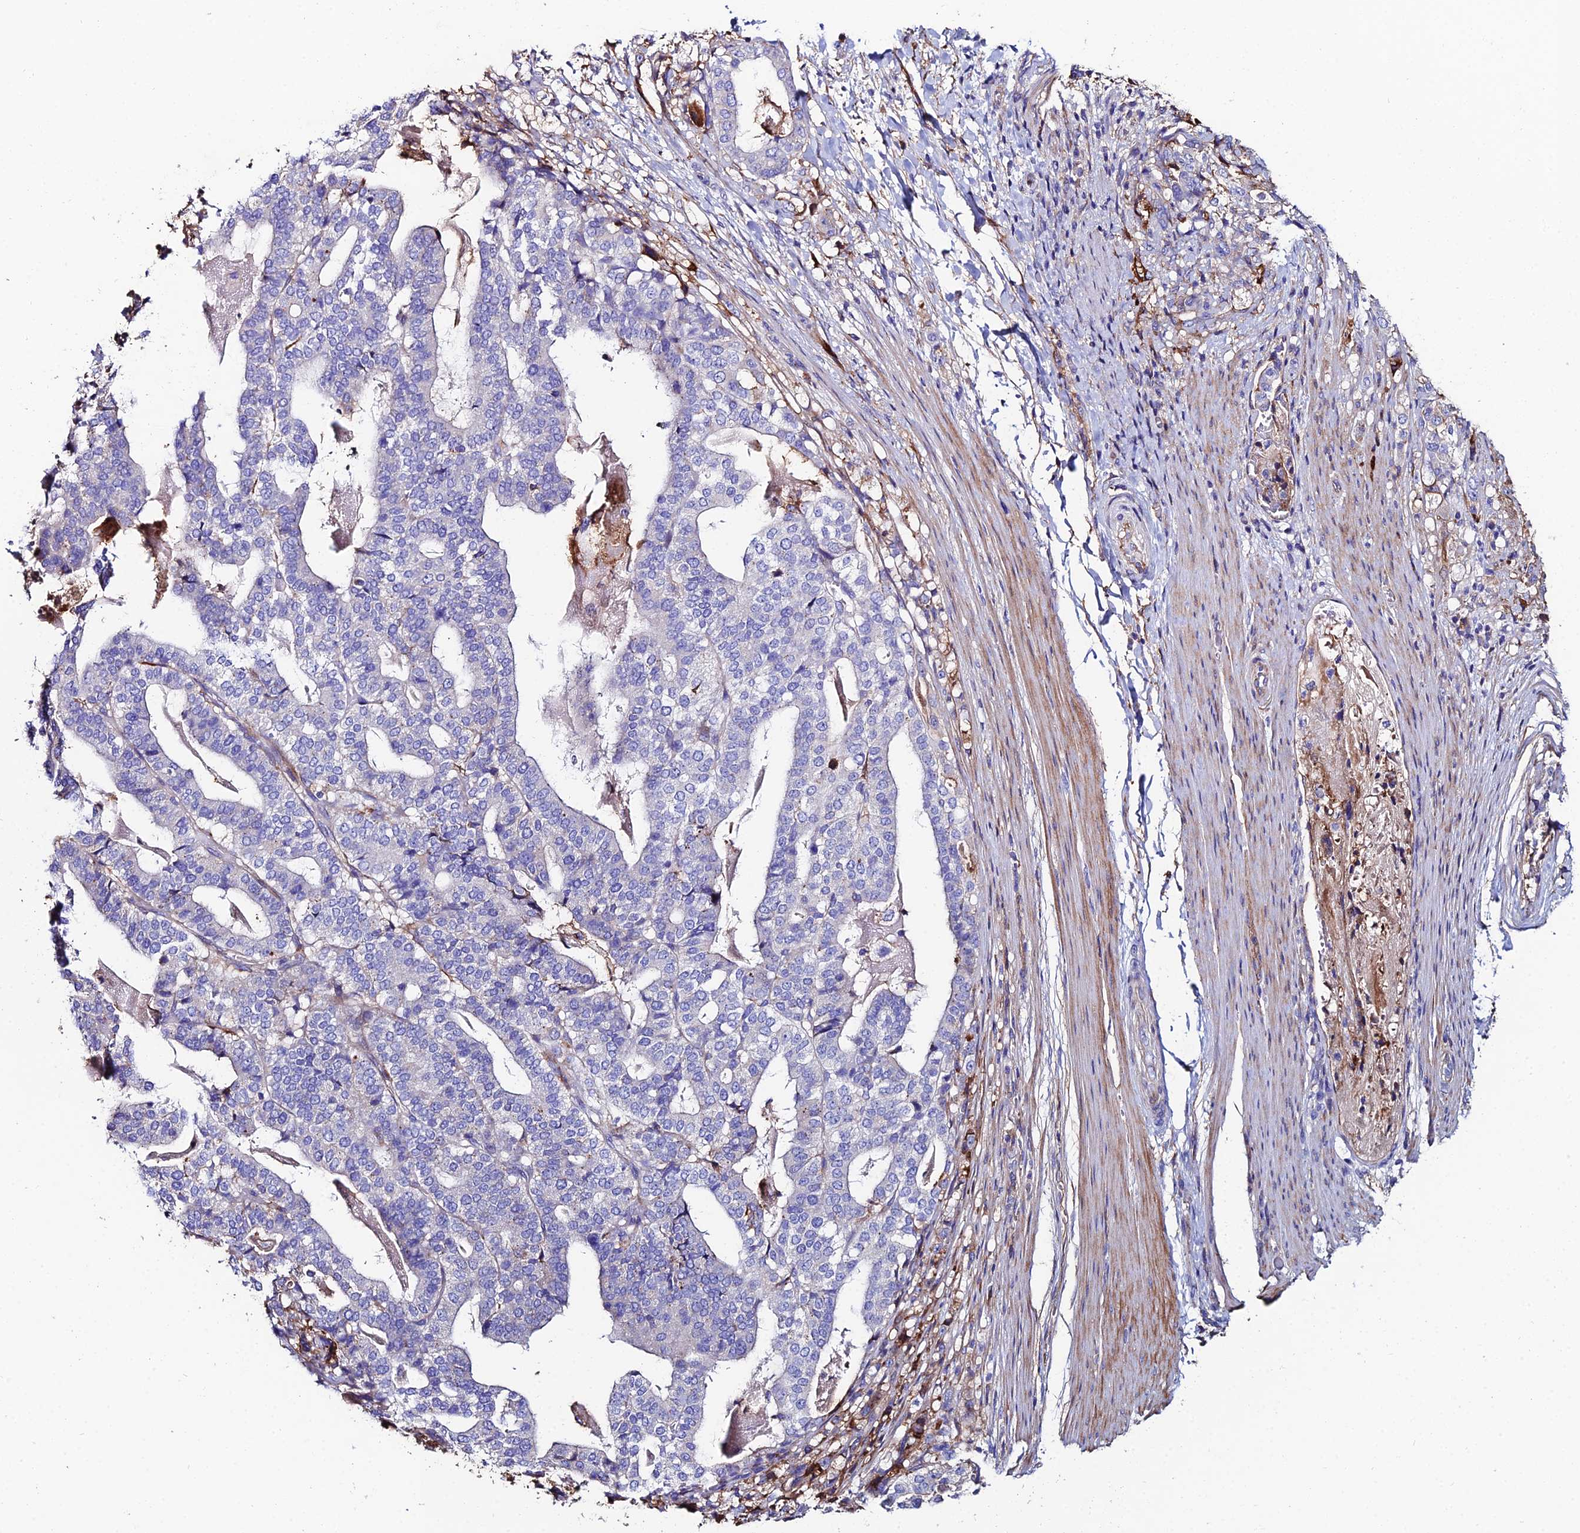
{"staining": {"intensity": "moderate", "quantity": "<25%", "location": "cytoplasmic/membranous"}, "tissue": "stomach cancer", "cell_type": "Tumor cells", "image_type": "cancer", "snomed": [{"axis": "morphology", "description": "Adenocarcinoma, NOS"}, {"axis": "topography", "description": "Stomach"}], "caption": "This image displays stomach cancer (adenocarcinoma) stained with immunohistochemistry to label a protein in brown. The cytoplasmic/membranous of tumor cells show moderate positivity for the protein. Nuclei are counter-stained blue.", "gene": "C6", "patient": {"sex": "male", "age": 48}}